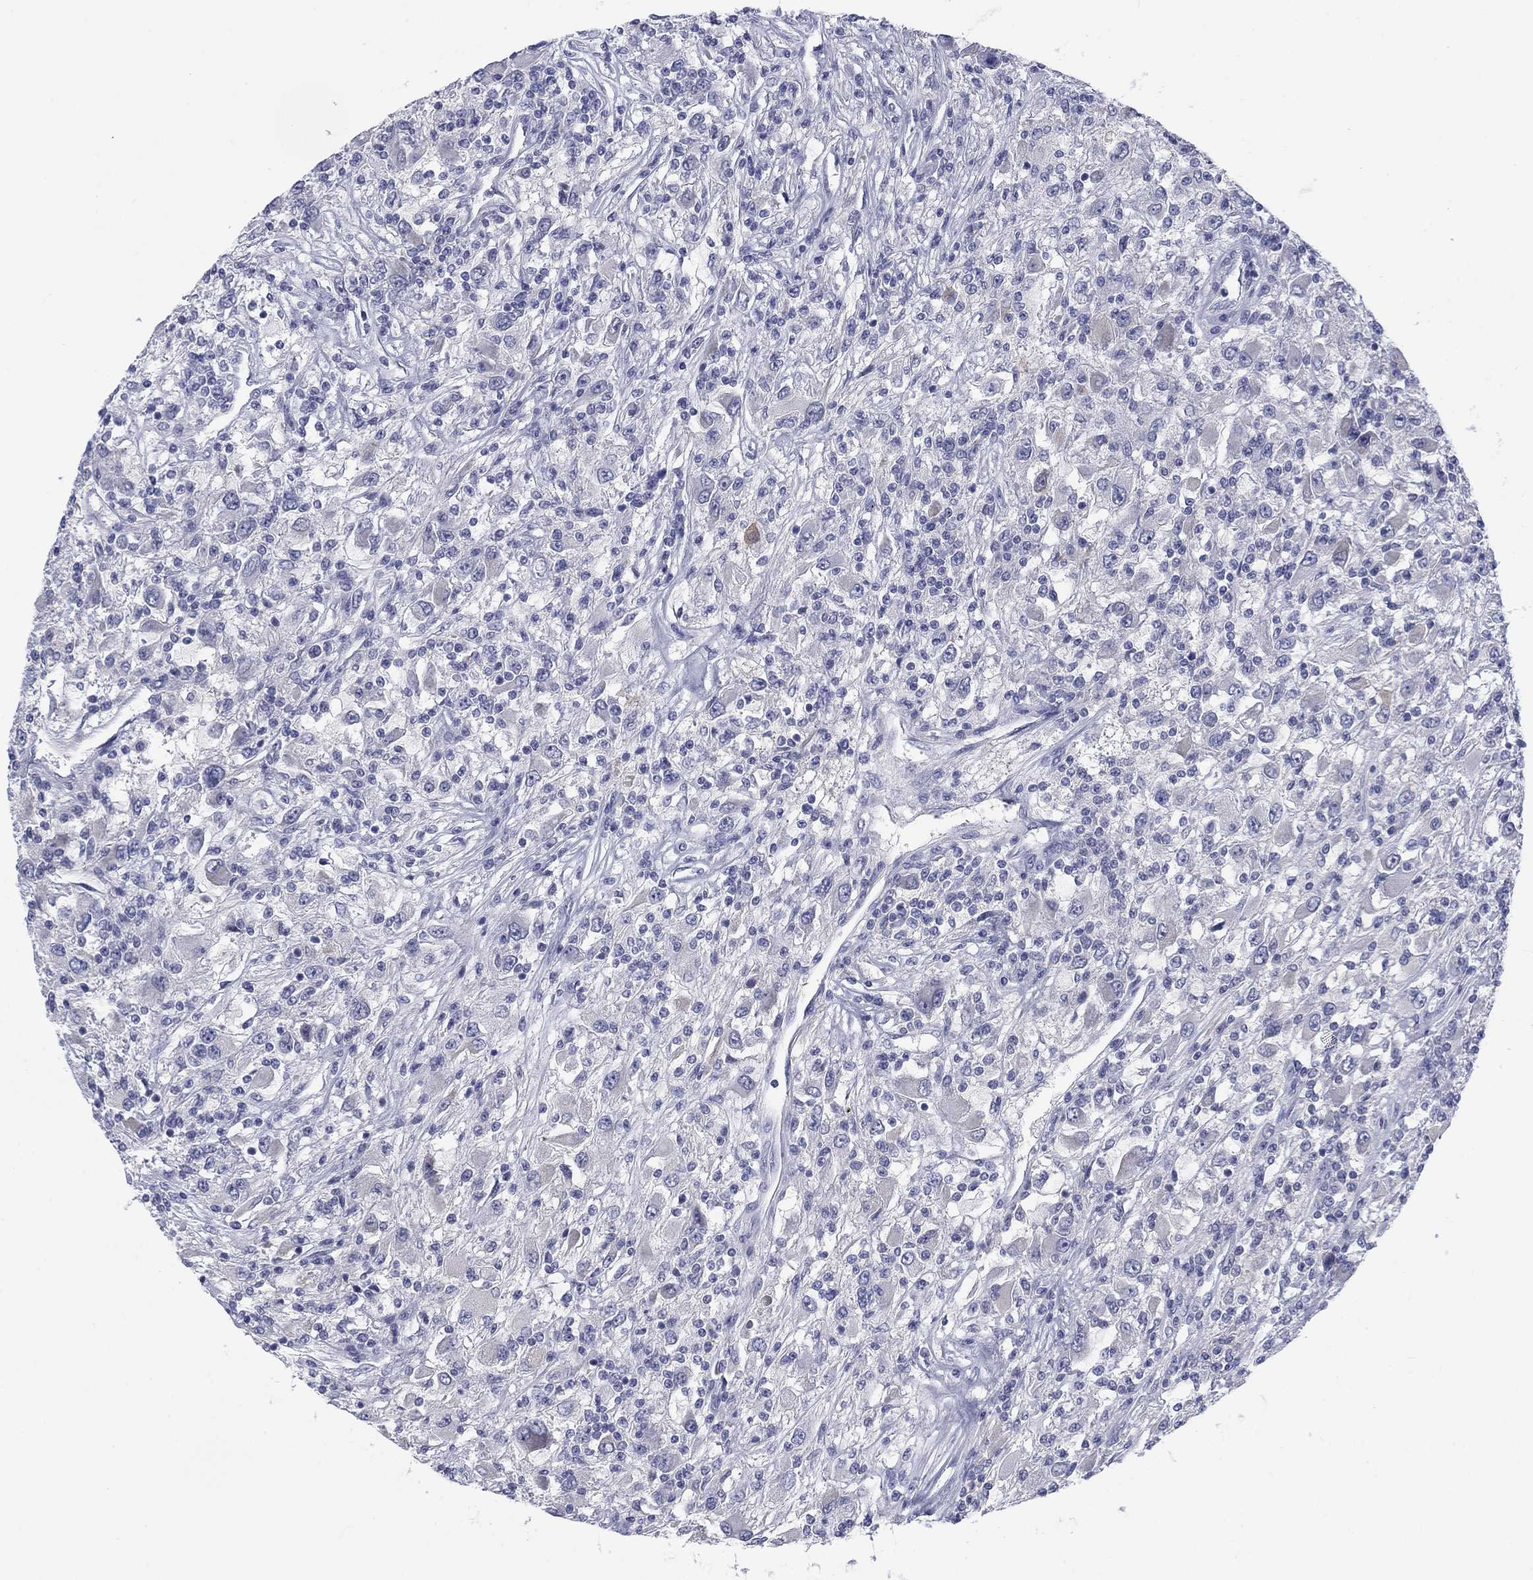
{"staining": {"intensity": "negative", "quantity": "none", "location": "none"}, "tissue": "renal cancer", "cell_type": "Tumor cells", "image_type": "cancer", "snomed": [{"axis": "morphology", "description": "Adenocarcinoma, NOS"}, {"axis": "topography", "description": "Kidney"}], "caption": "Immunohistochemistry (IHC) histopathology image of human renal cancer (adenocarcinoma) stained for a protein (brown), which displays no staining in tumor cells. Nuclei are stained in blue.", "gene": "CALB1", "patient": {"sex": "female", "age": 67}}